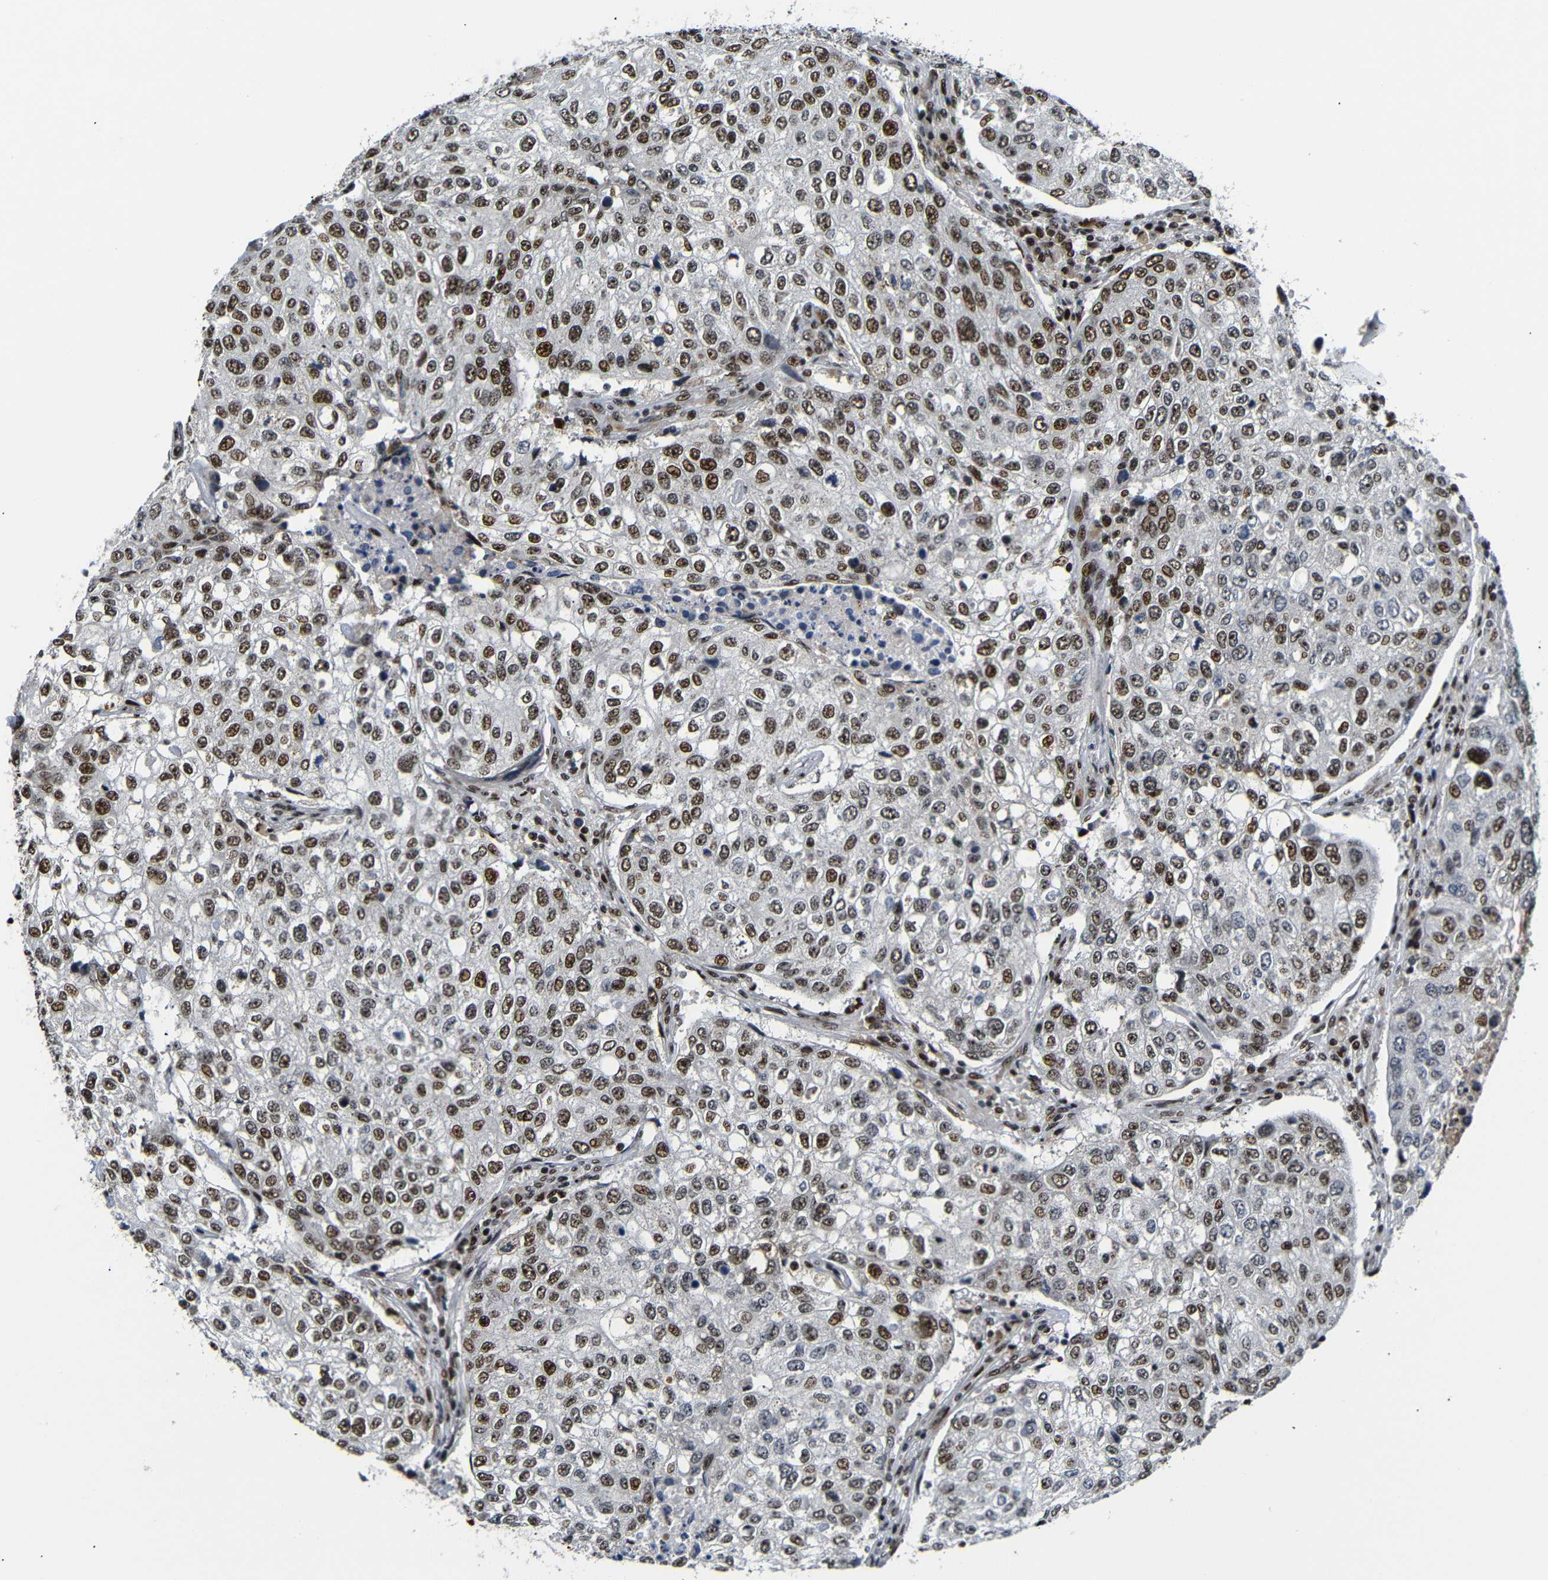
{"staining": {"intensity": "strong", "quantity": ">75%", "location": "nuclear"}, "tissue": "urothelial cancer", "cell_type": "Tumor cells", "image_type": "cancer", "snomed": [{"axis": "morphology", "description": "Urothelial carcinoma, High grade"}, {"axis": "topography", "description": "Lymph node"}, {"axis": "topography", "description": "Urinary bladder"}], "caption": "Strong nuclear expression is identified in approximately >75% of tumor cells in urothelial cancer.", "gene": "SETDB2", "patient": {"sex": "male", "age": 51}}